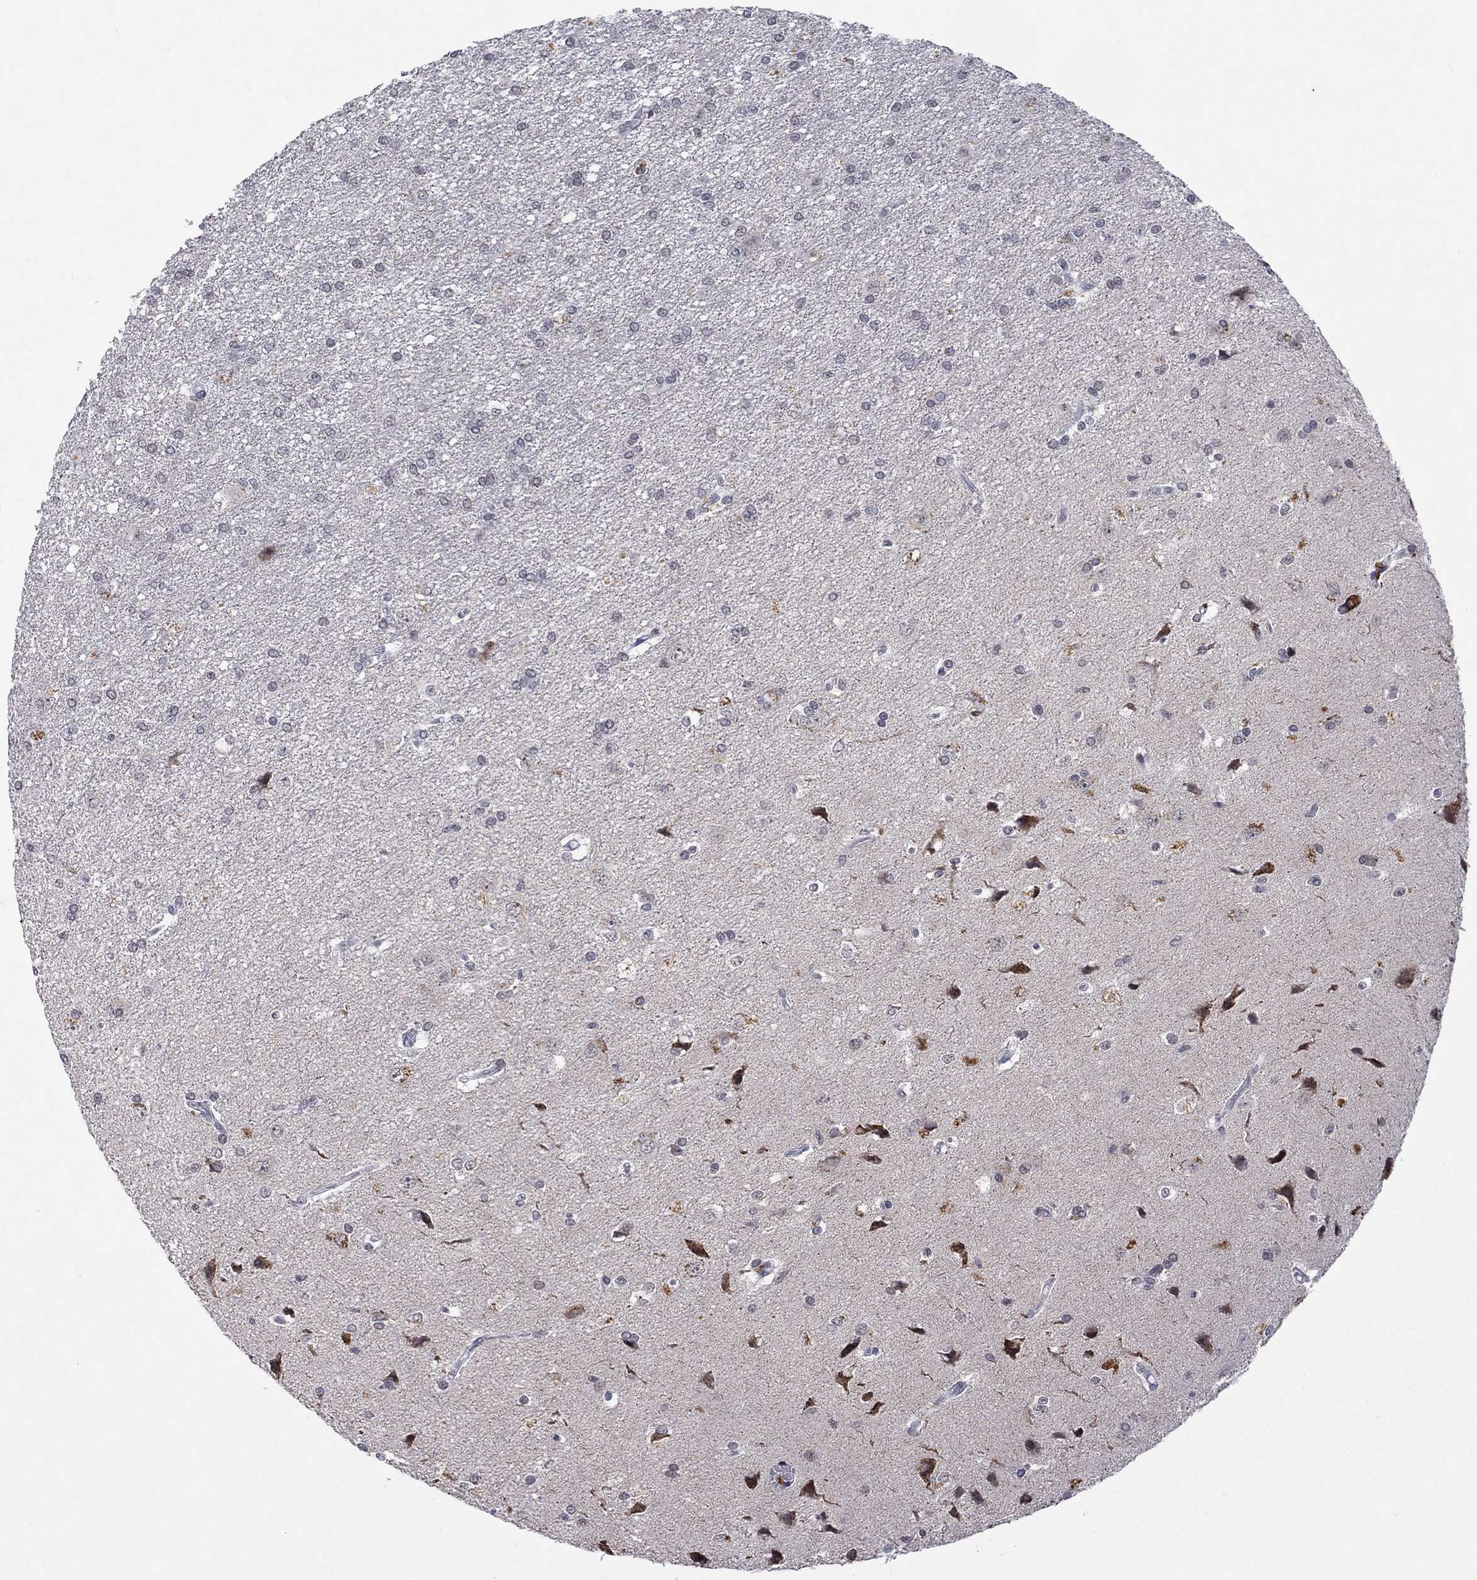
{"staining": {"intensity": "negative", "quantity": "none", "location": "none"}, "tissue": "glioma", "cell_type": "Tumor cells", "image_type": "cancer", "snomed": [{"axis": "morphology", "description": "Glioma, malignant, High grade"}, {"axis": "topography", "description": "Brain"}], "caption": "A high-resolution photomicrograph shows IHC staining of glioma, which exhibits no significant expression in tumor cells.", "gene": "TMEM143", "patient": {"sex": "female", "age": 63}}